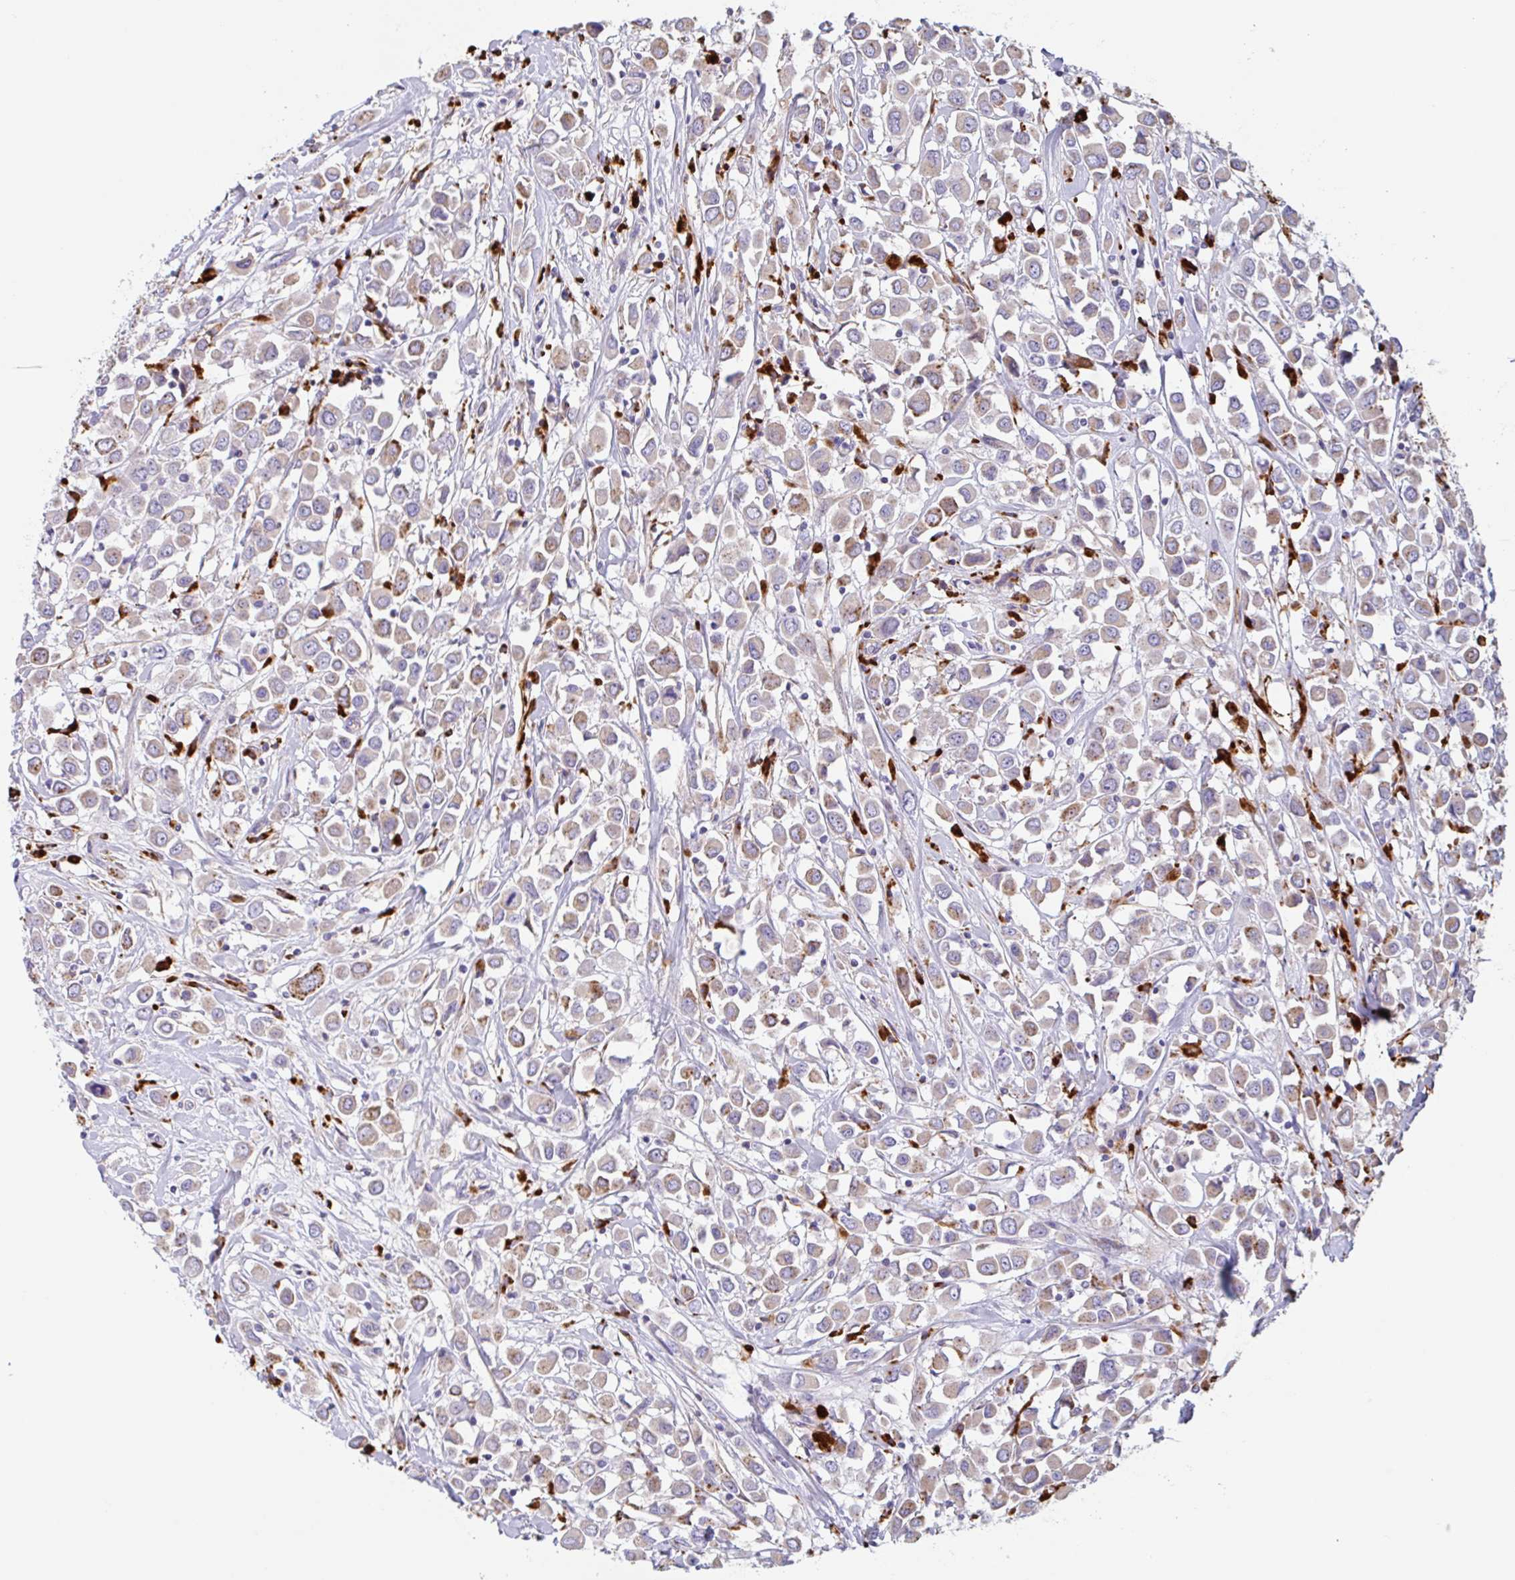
{"staining": {"intensity": "moderate", "quantity": "25%-75%", "location": "cytoplasmic/membranous"}, "tissue": "breast cancer", "cell_type": "Tumor cells", "image_type": "cancer", "snomed": [{"axis": "morphology", "description": "Duct carcinoma"}, {"axis": "topography", "description": "Breast"}], "caption": "Breast intraductal carcinoma stained for a protein (brown) displays moderate cytoplasmic/membranous positive positivity in approximately 25%-75% of tumor cells.", "gene": "LENG9", "patient": {"sex": "female", "age": 61}}